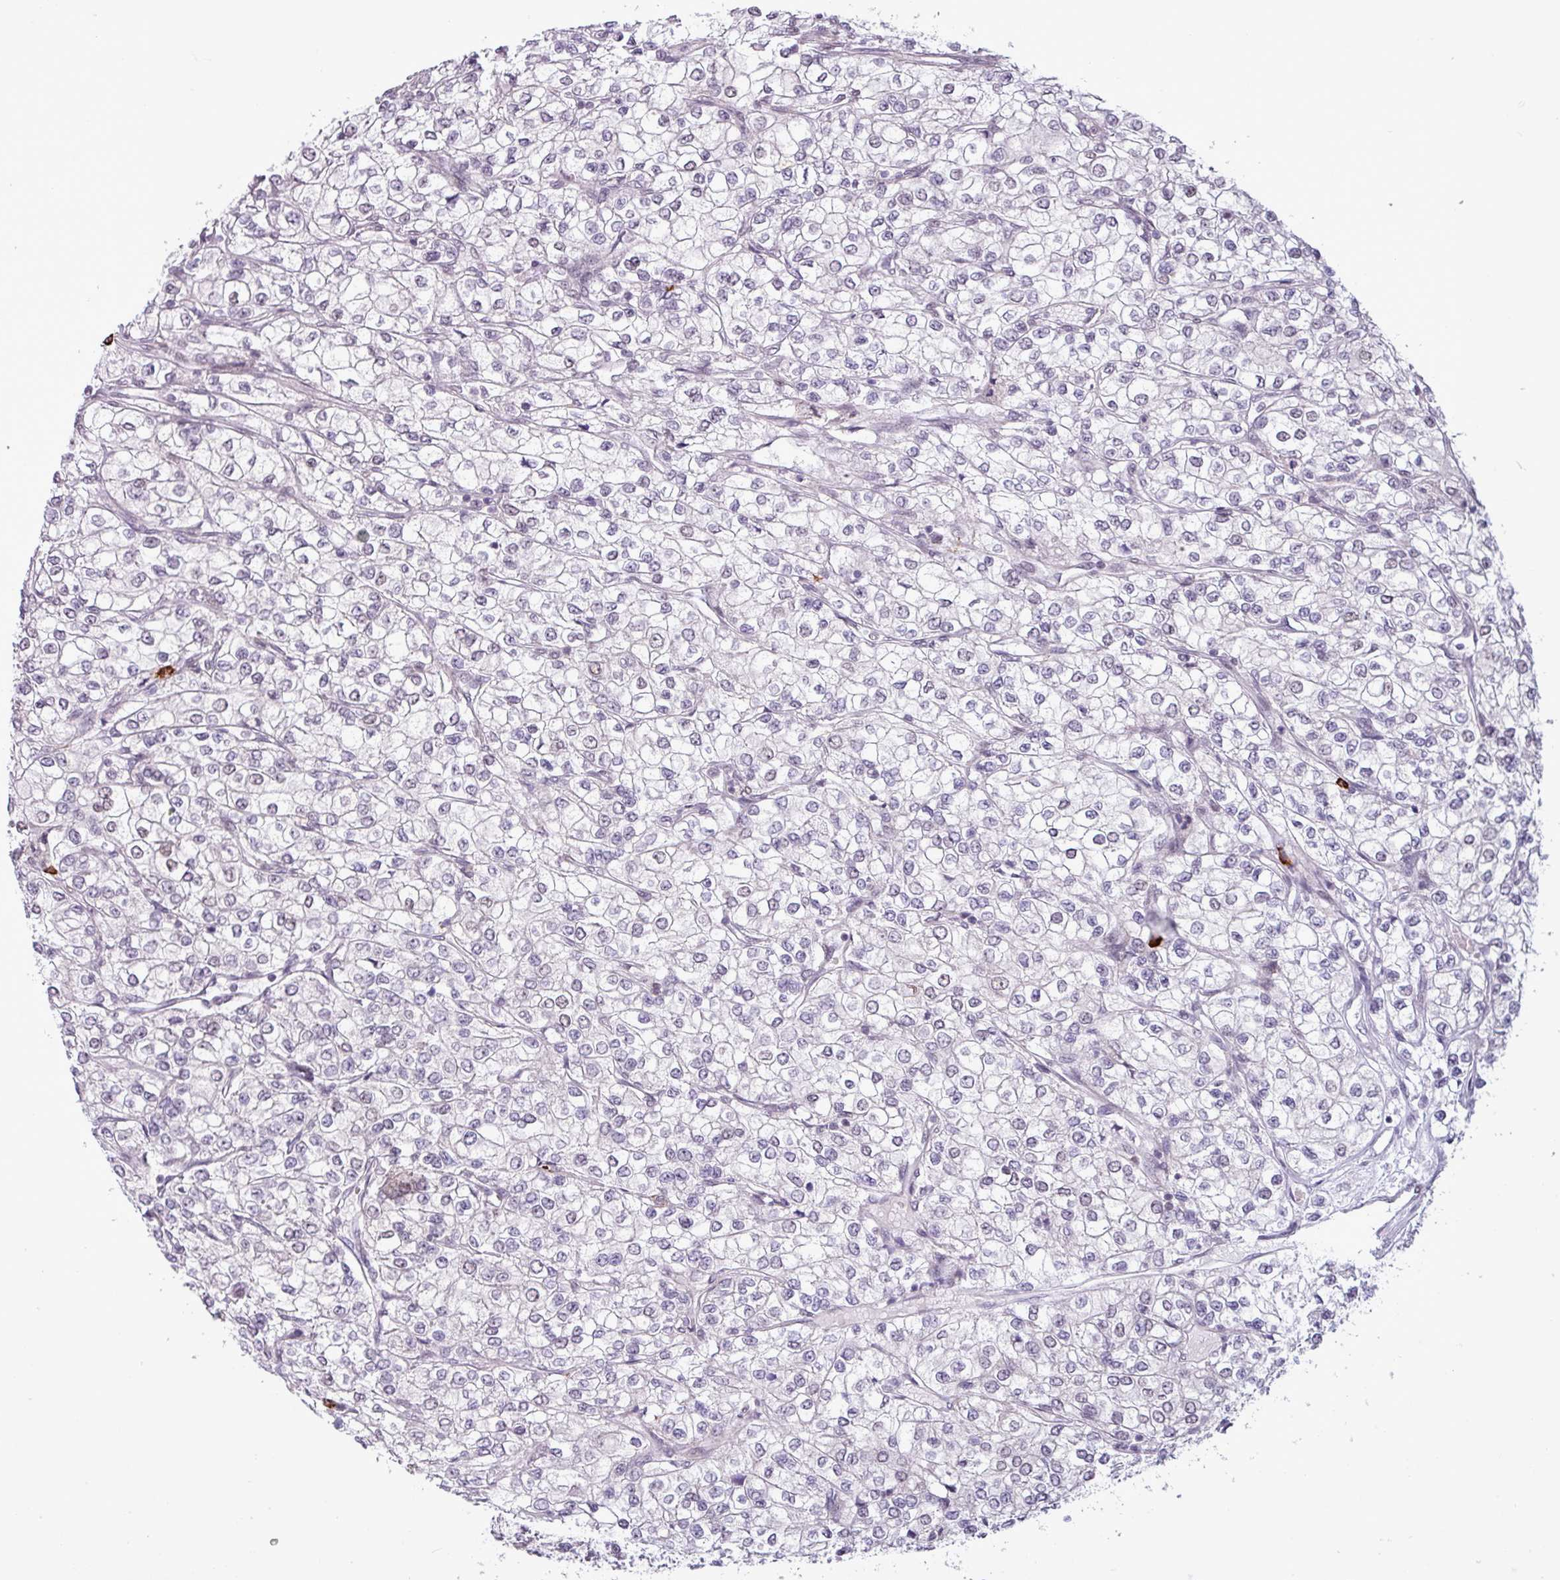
{"staining": {"intensity": "negative", "quantity": "none", "location": "none"}, "tissue": "renal cancer", "cell_type": "Tumor cells", "image_type": "cancer", "snomed": [{"axis": "morphology", "description": "Adenocarcinoma, NOS"}, {"axis": "topography", "description": "Kidney"}], "caption": "Immunohistochemistry of adenocarcinoma (renal) reveals no staining in tumor cells.", "gene": "NOTCH2", "patient": {"sex": "male", "age": 80}}